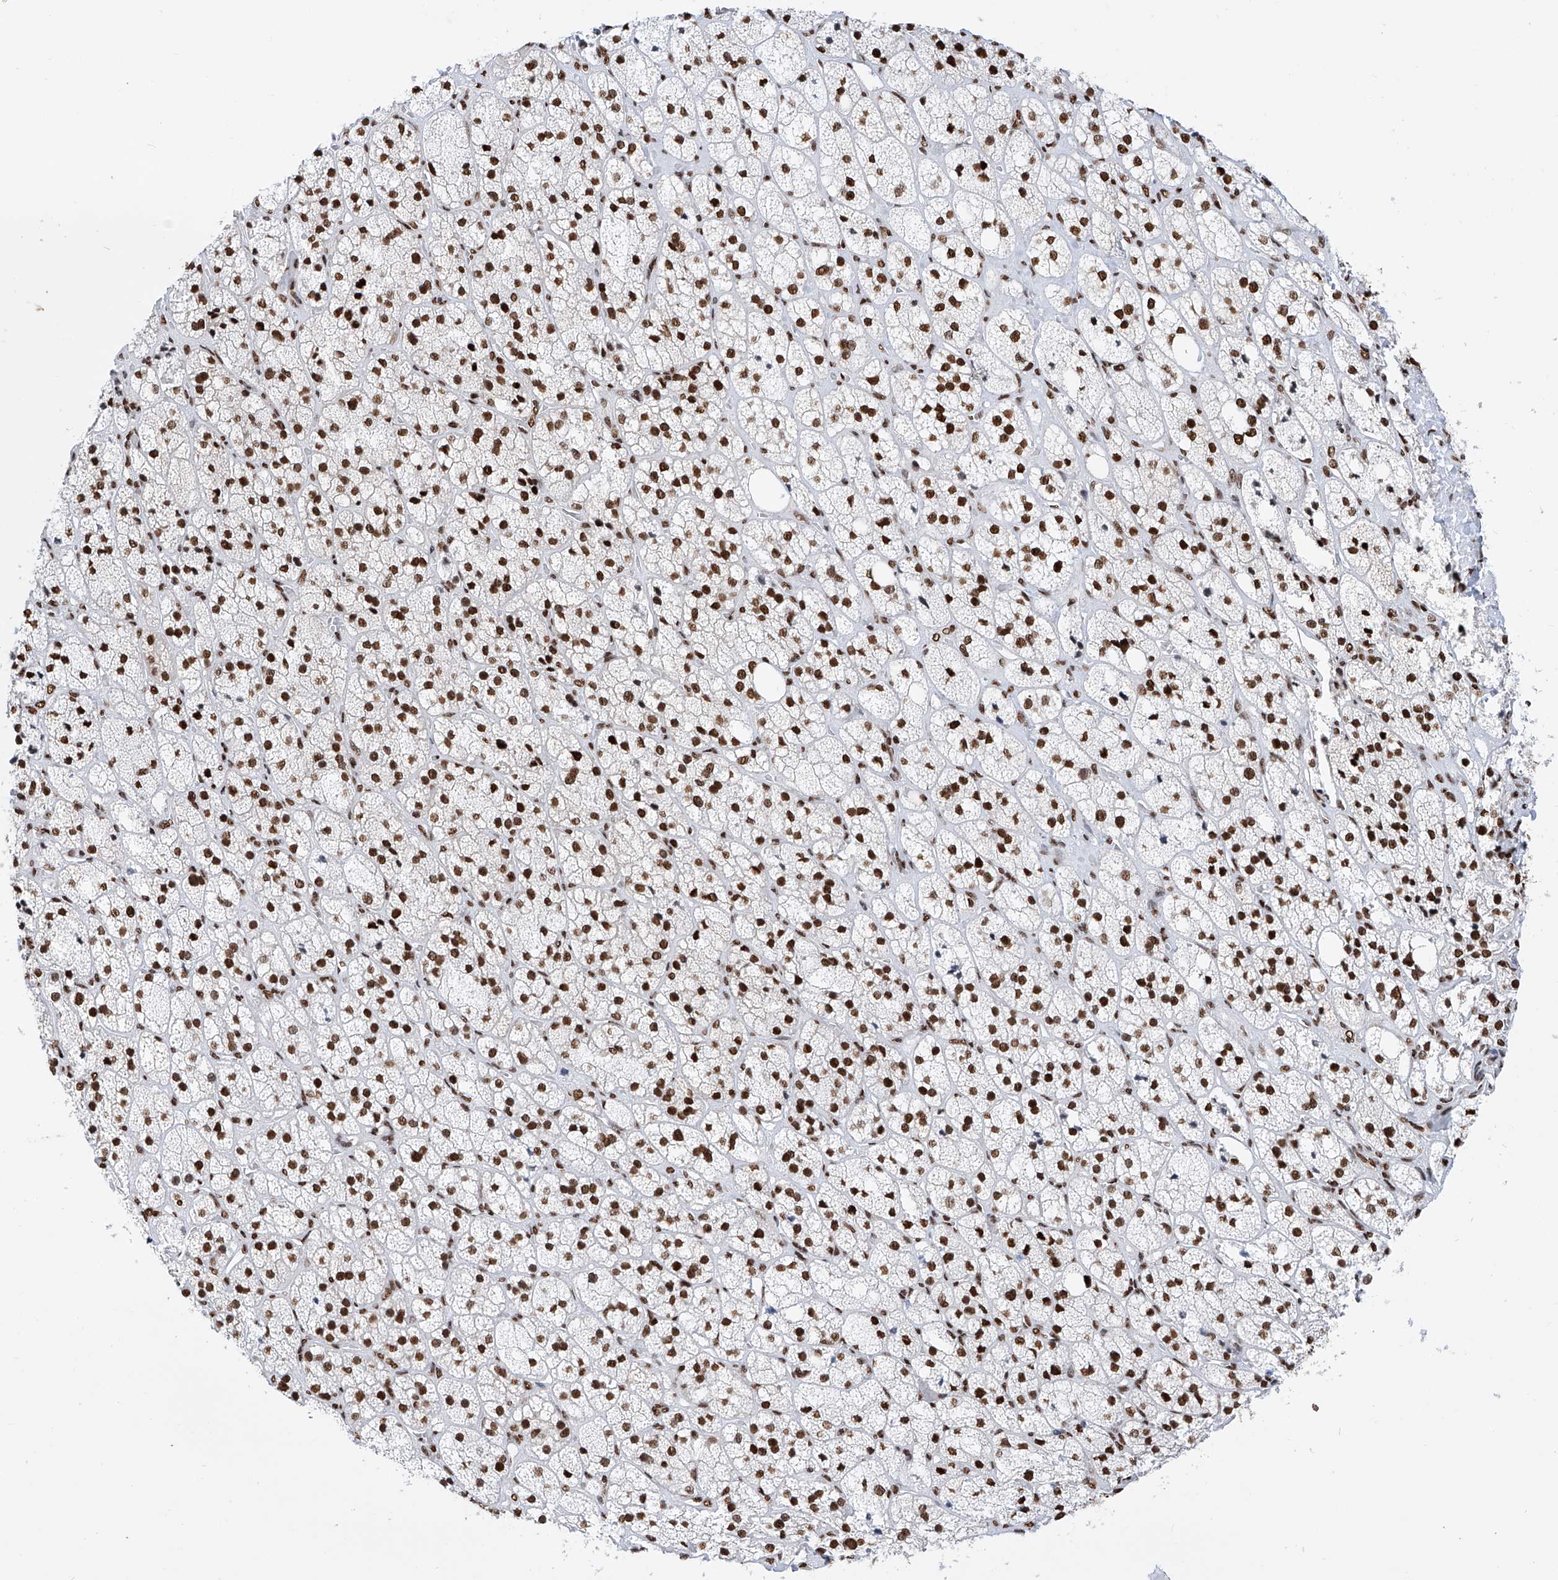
{"staining": {"intensity": "strong", "quantity": ">75%", "location": "nuclear"}, "tissue": "adrenal gland", "cell_type": "Glandular cells", "image_type": "normal", "snomed": [{"axis": "morphology", "description": "Normal tissue, NOS"}, {"axis": "topography", "description": "Adrenal gland"}], "caption": "Immunohistochemical staining of unremarkable human adrenal gland demonstrates high levels of strong nuclear expression in approximately >75% of glandular cells. Nuclei are stained in blue.", "gene": "SRSF6", "patient": {"sex": "male", "age": 61}}